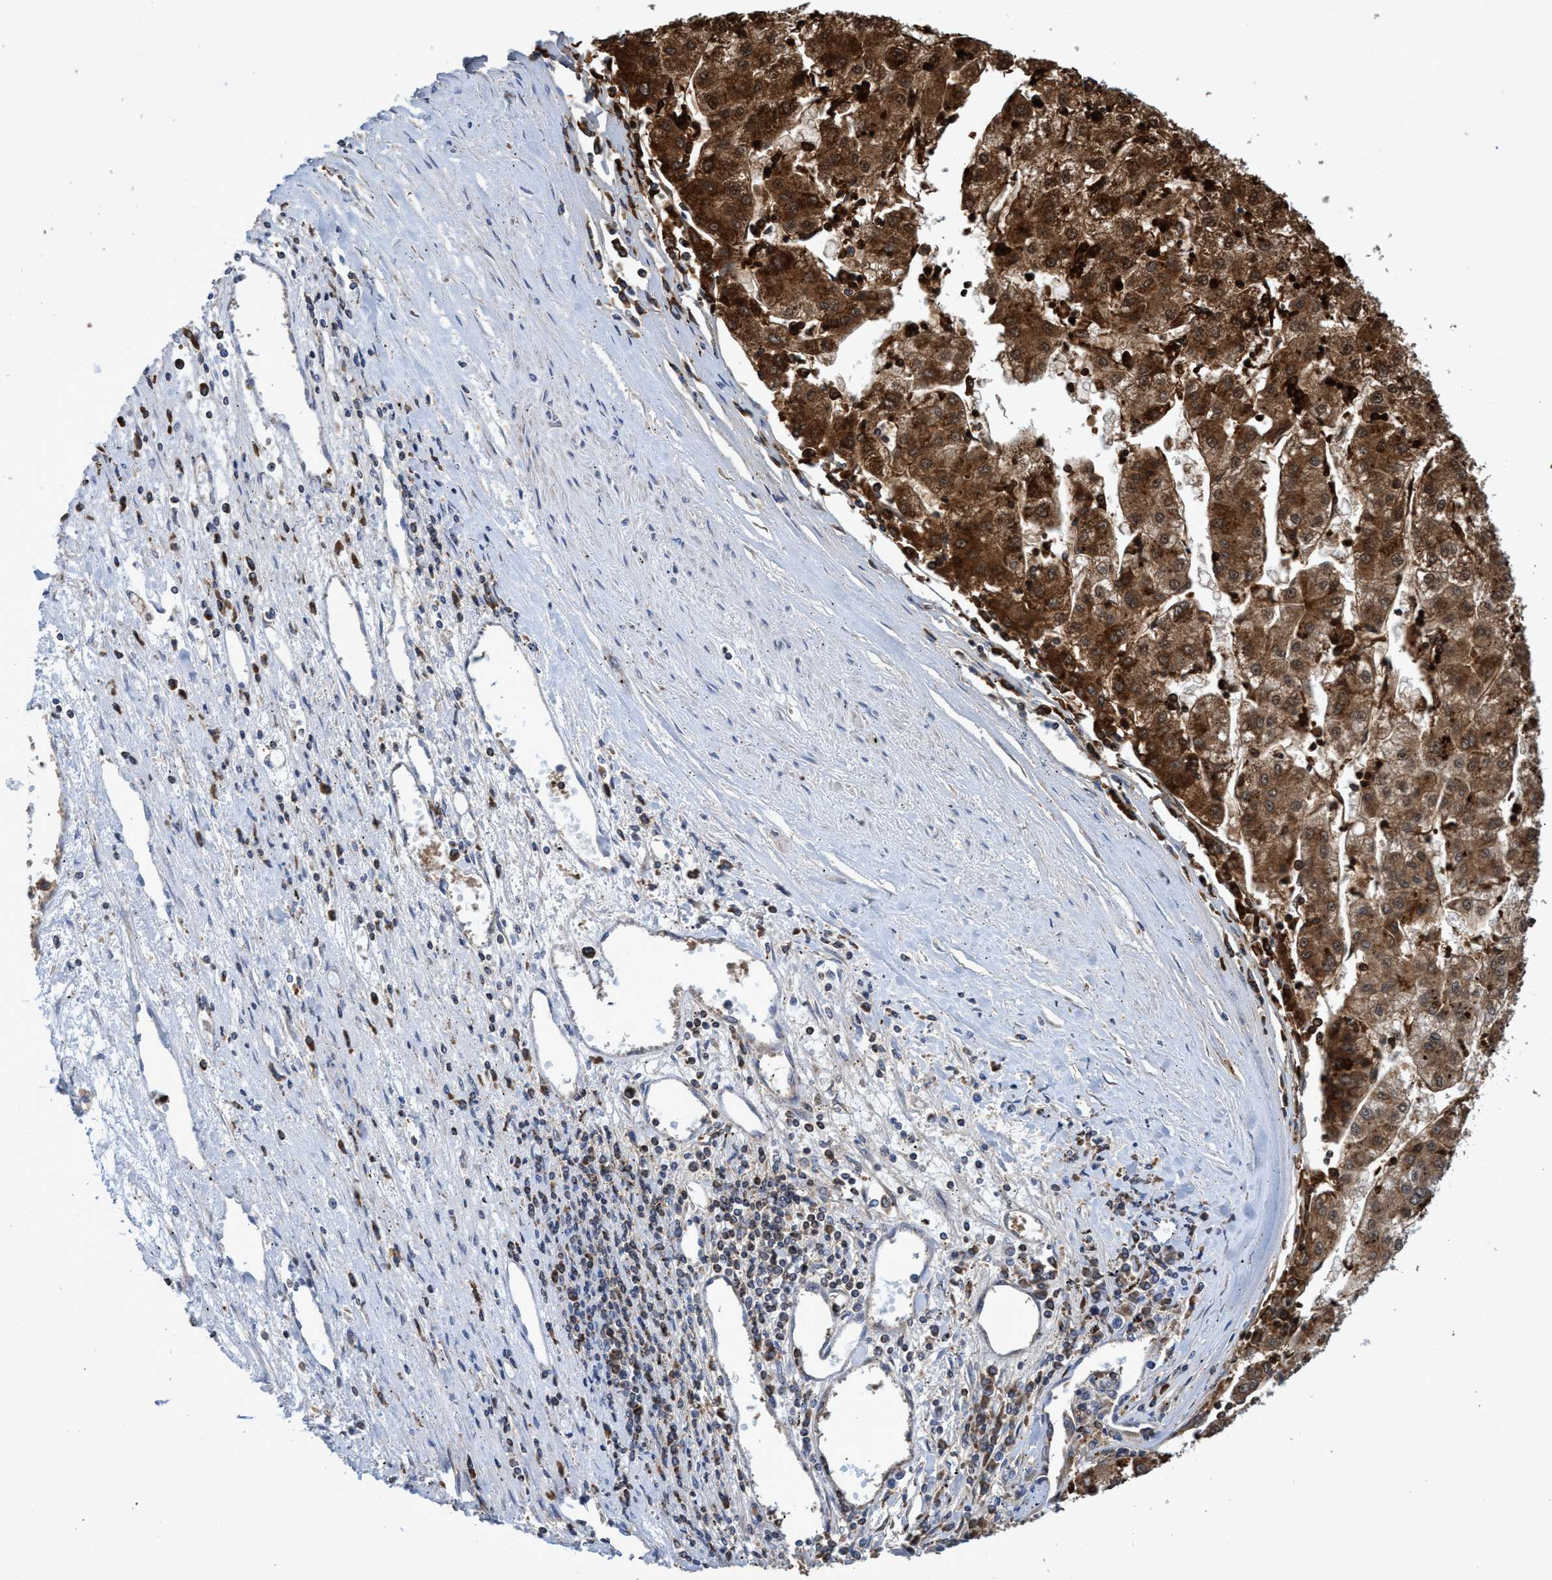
{"staining": {"intensity": "moderate", "quantity": ">75%", "location": "cytoplasmic/membranous"}, "tissue": "liver cancer", "cell_type": "Tumor cells", "image_type": "cancer", "snomed": [{"axis": "morphology", "description": "Carcinoma, Hepatocellular, NOS"}, {"axis": "topography", "description": "Liver"}], "caption": "Moderate cytoplasmic/membranous protein positivity is appreciated in about >75% of tumor cells in liver cancer. The staining was performed using DAB (3,3'-diaminobenzidine) to visualize the protein expression in brown, while the nuclei were stained in blue with hematoxylin (Magnification: 20x).", "gene": "CRYZ", "patient": {"sex": "male", "age": 72}}